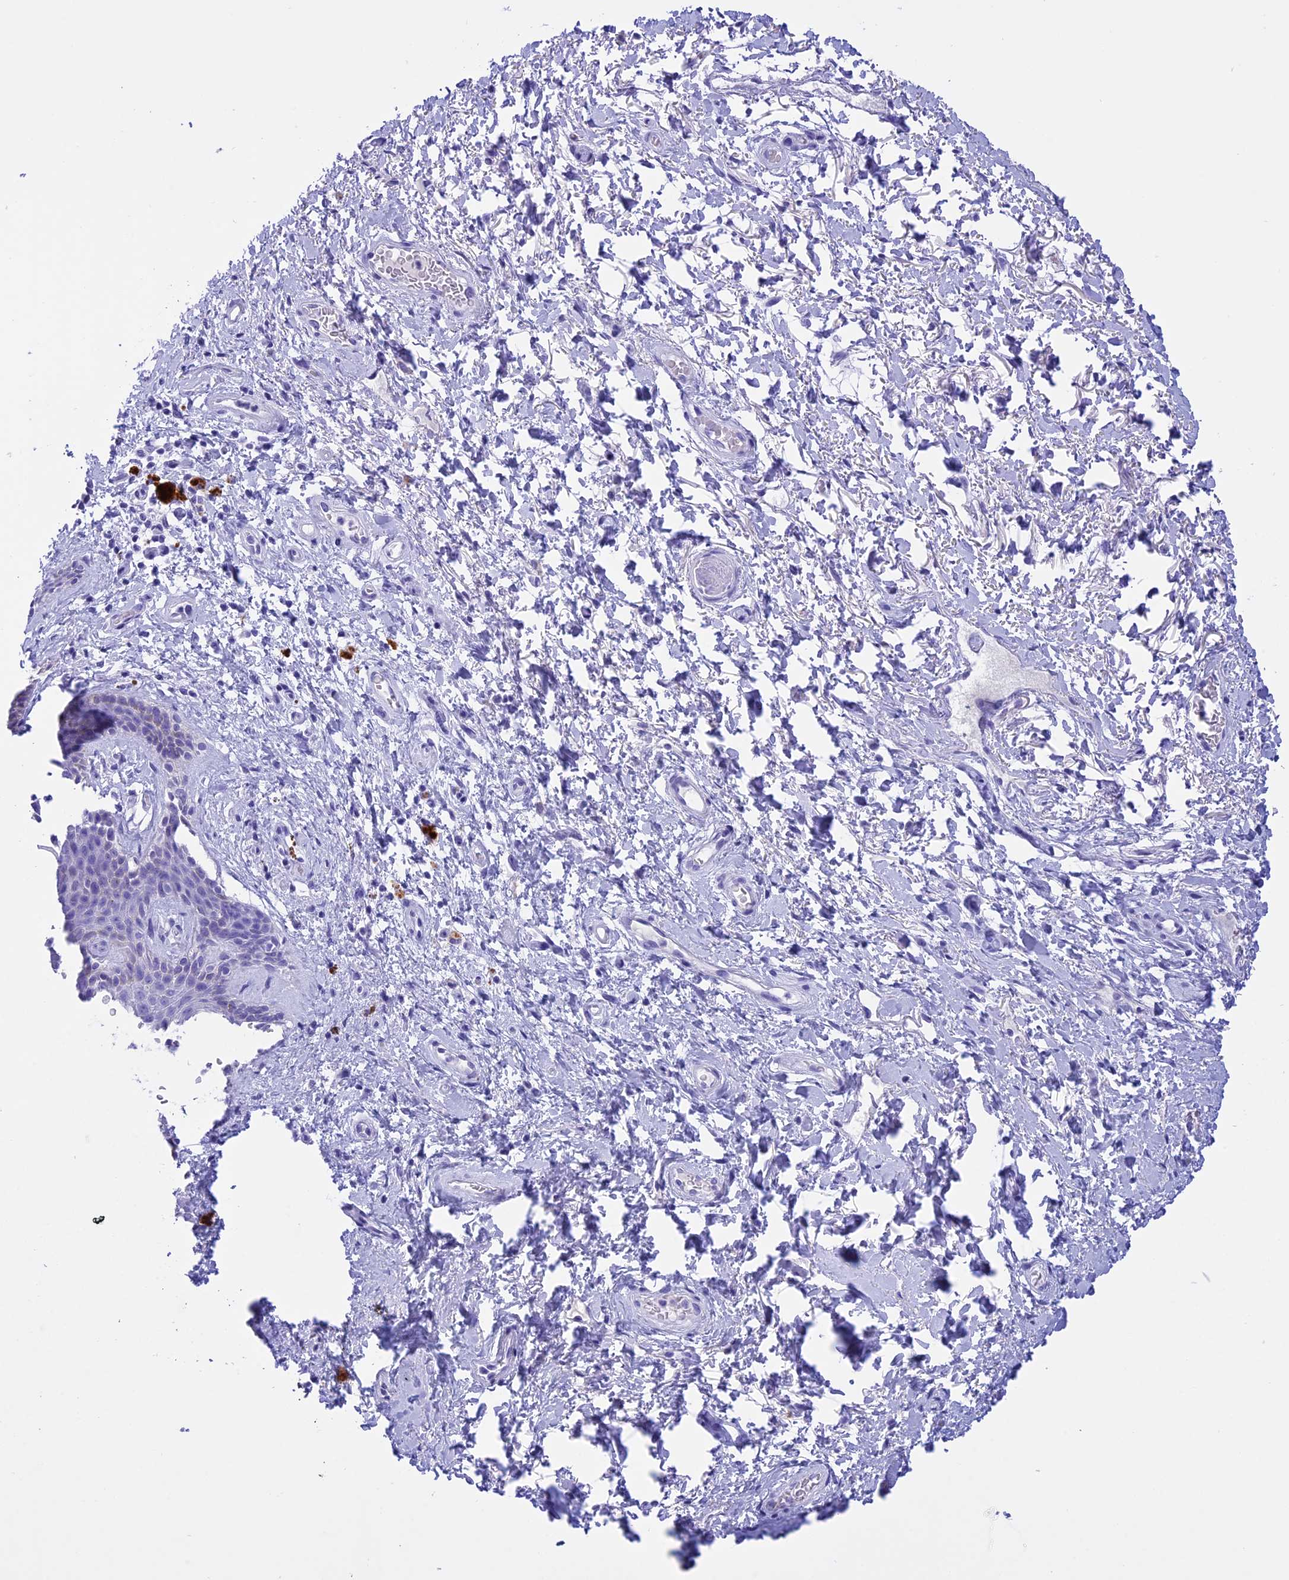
{"staining": {"intensity": "negative", "quantity": "none", "location": "none"}, "tissue": "skin", "cell_type": "Epidermal cells", "image_type": "normal", "snomed": [{"axis": "morphology", "description": "Normal tissue, NOS"}, {"axis": "topography", "description": "Anal"}], "caption": "IHC of benign skin exhibits no expression in epidermal cells. (DAB immunohistochemistry (IHC) visualized using brightfield microscopy, high magnification).", "gene": "BRI3", "patient": {"sex": "female", "age": 46}}